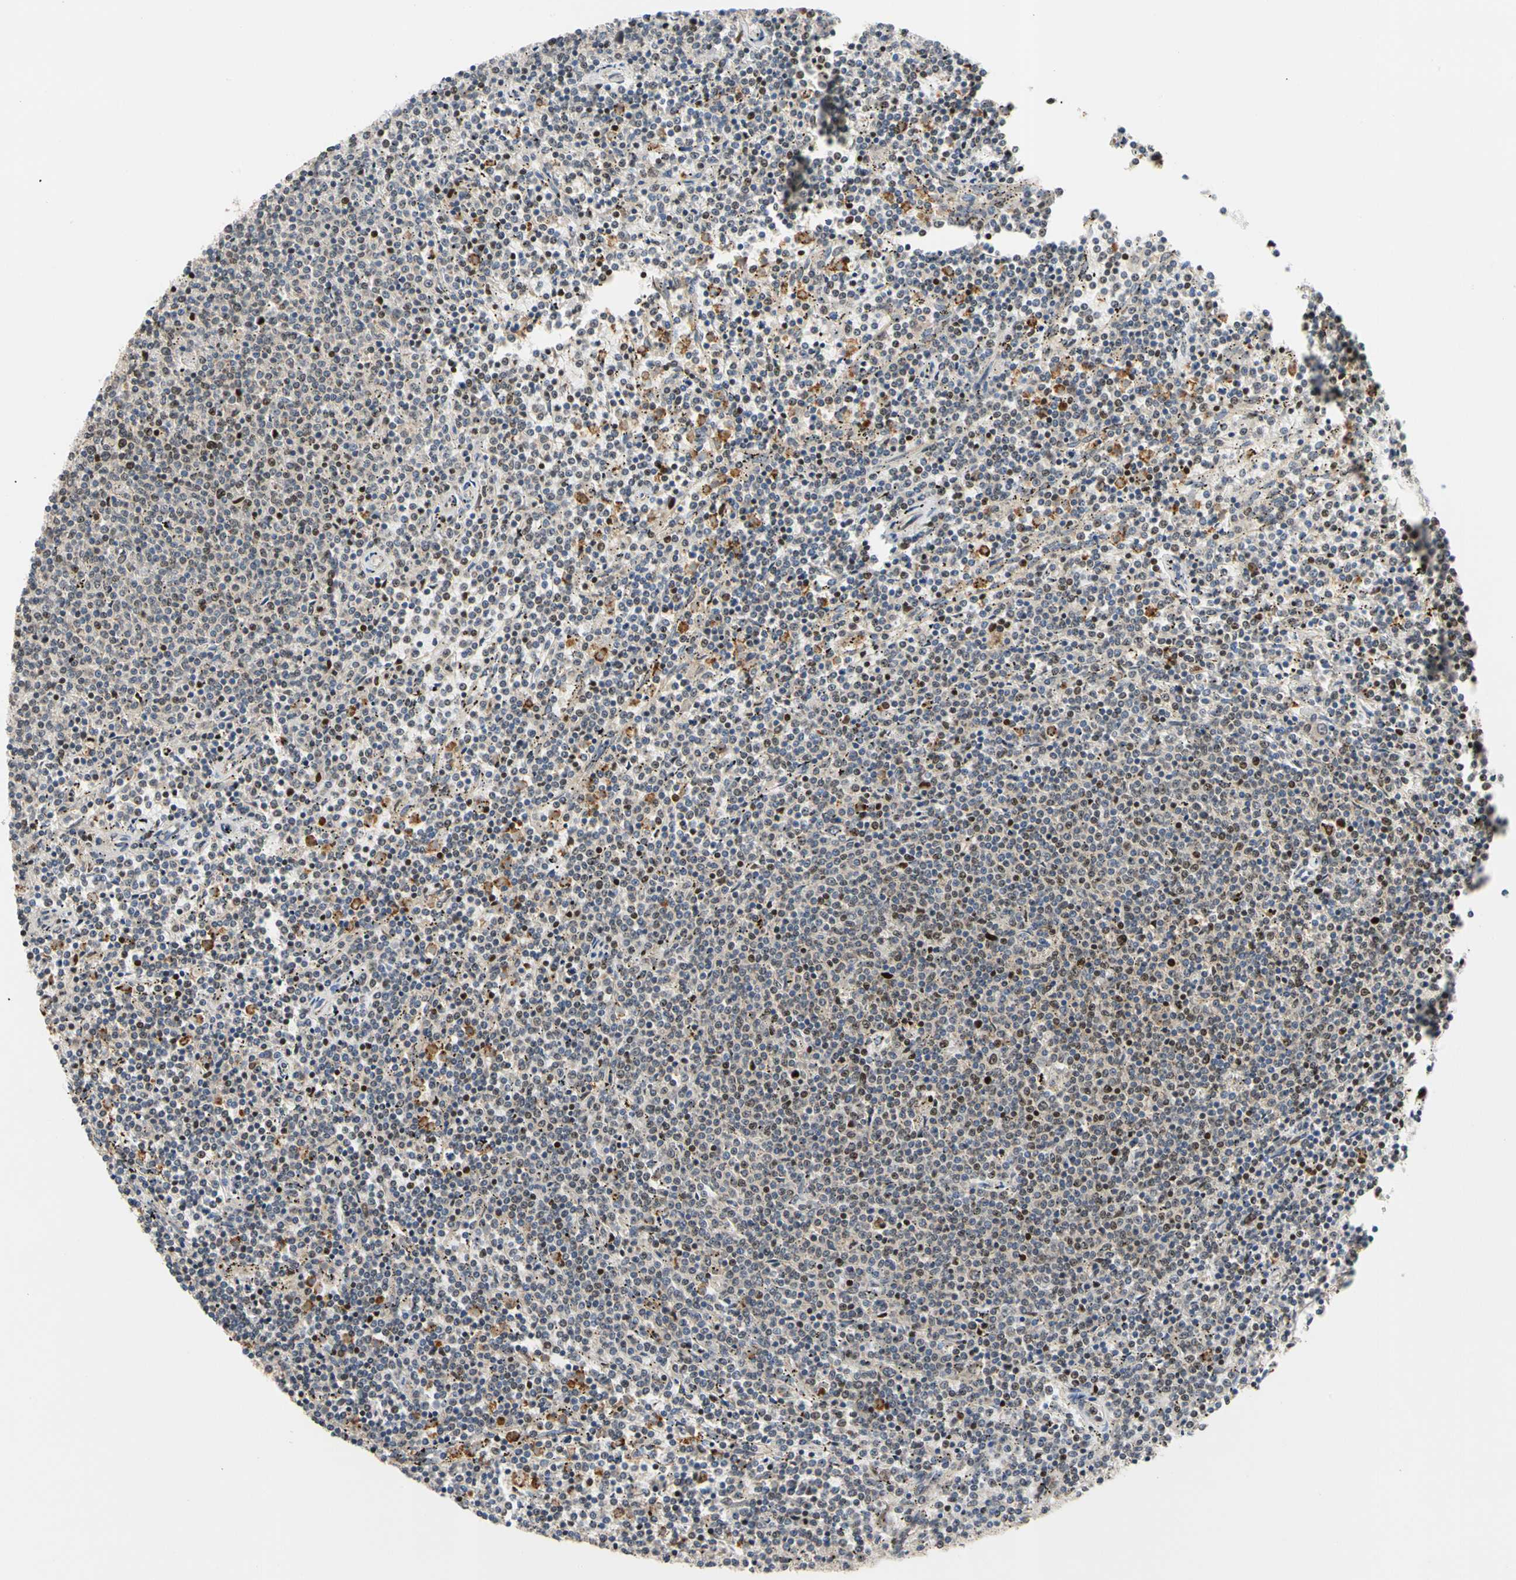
{"staining": {"intensity": "weak", "quantity": "<25%", "location": "nuclear"}, "tissue": "lymphoma", "cell_type": "Tumor cells", "image_type": "cancer", "snomed": [{"axis": "morphology", "description": "Malignant lymphoma, non-Hodgkin's type, Low grade"}, {"axis": "topography", "description": "Spleen"}], "caption": "Protein analysis of lymphoma reveals no significant expression in tumor cells.", "gene": "IP6K2", "patient": {"sex": "female", "age": 50}}